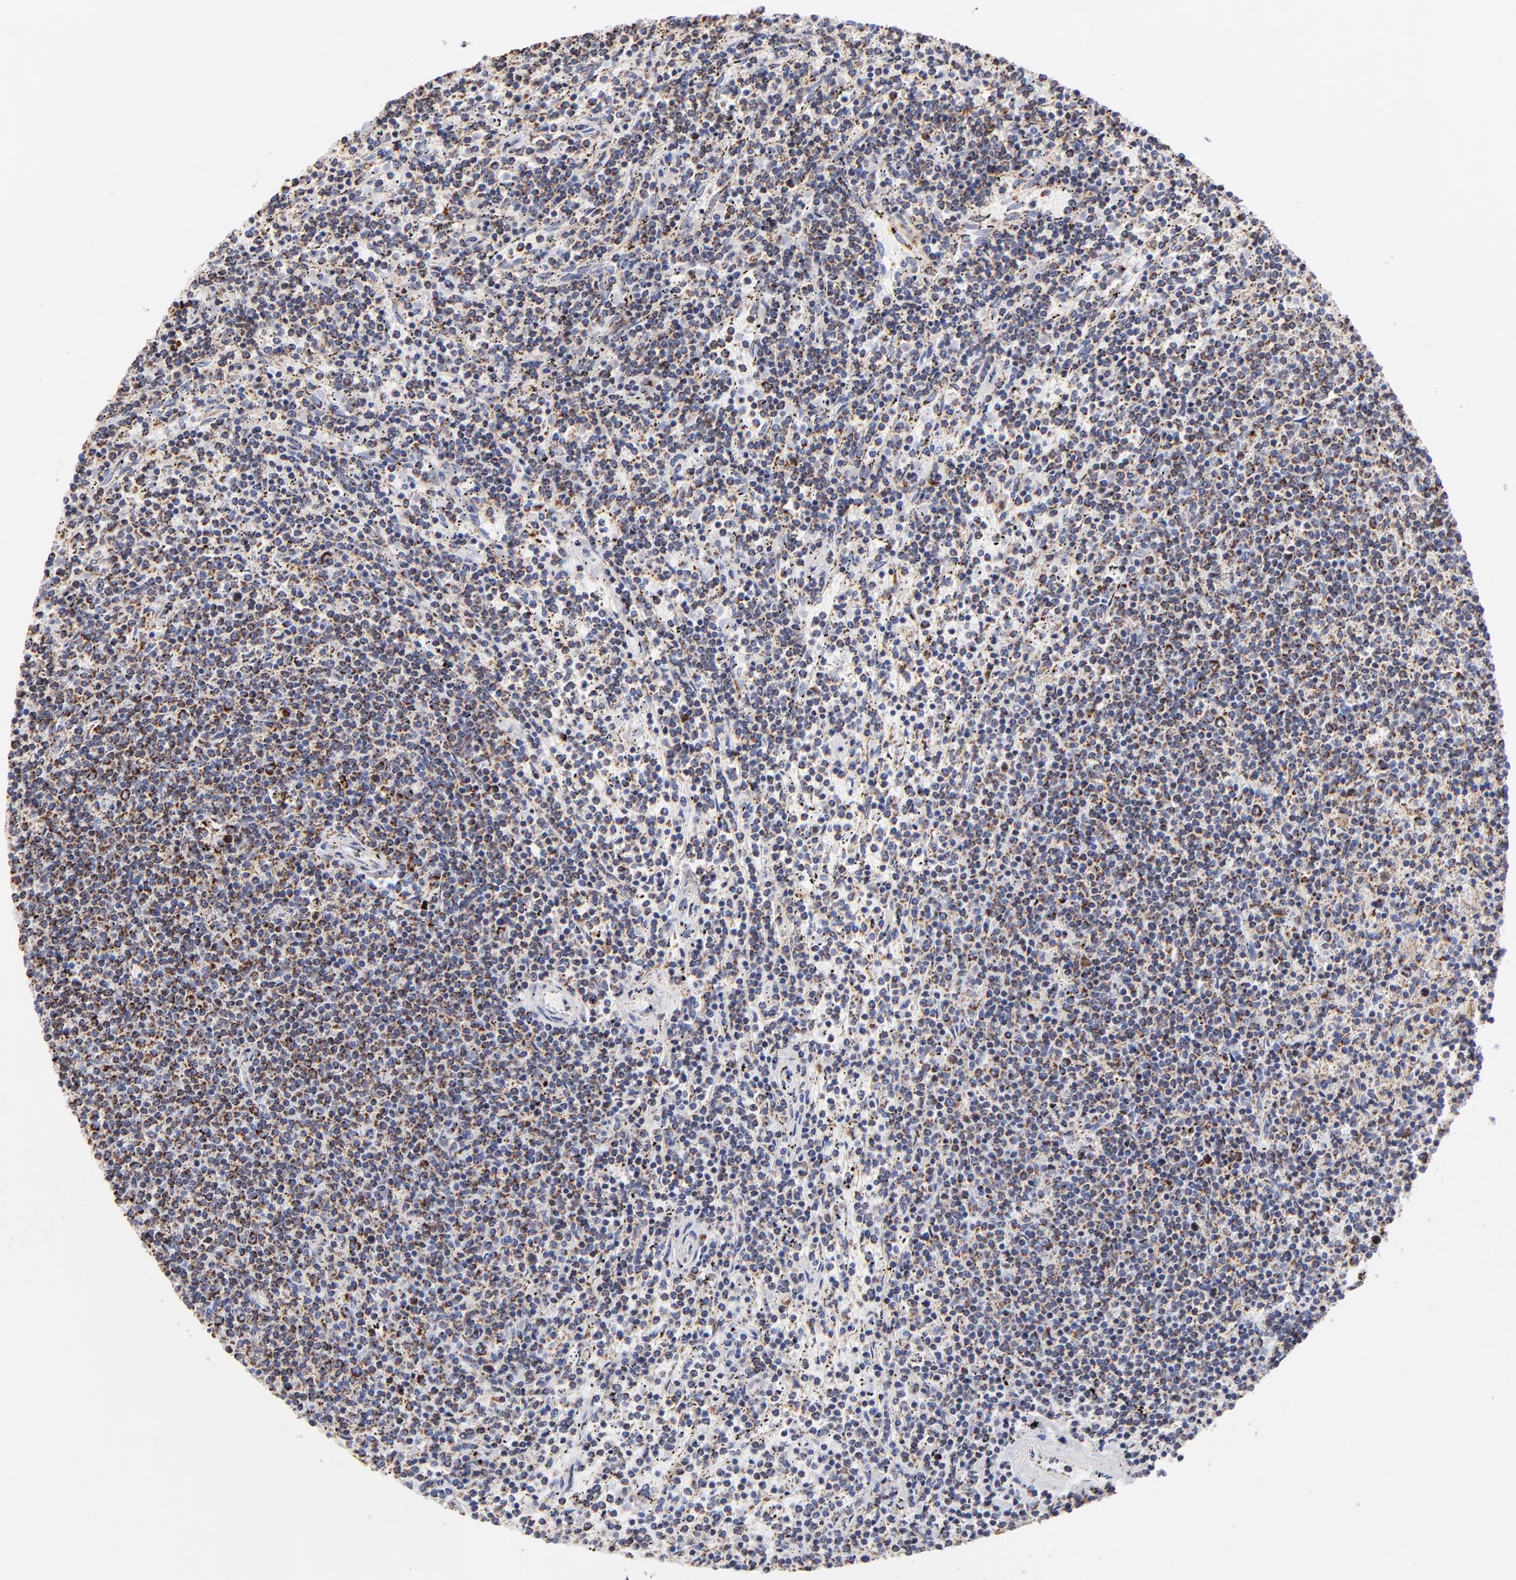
{"staining": {"intensity": "strong", "quantity": "25%-75%", "location": "cytoplasmic/membranous"}, "tissue": "lymphoma", "cell_type": "Tumor cells", "image_type": "cancer", "snomed": [{"axis": "morphology", "description": "Malignant lymphoma, non-Hodgkin's type, Low grade"}, {"axis": "topography", "description": "Spleen"}], "caption": "Tumor cells exhibit high levels of strong cytoplasmic/membranous positivity in about 25%-75% of cells in human lymphoma.", "gene": "PHB1", "patient": {"sex": "female", "age": 50}}